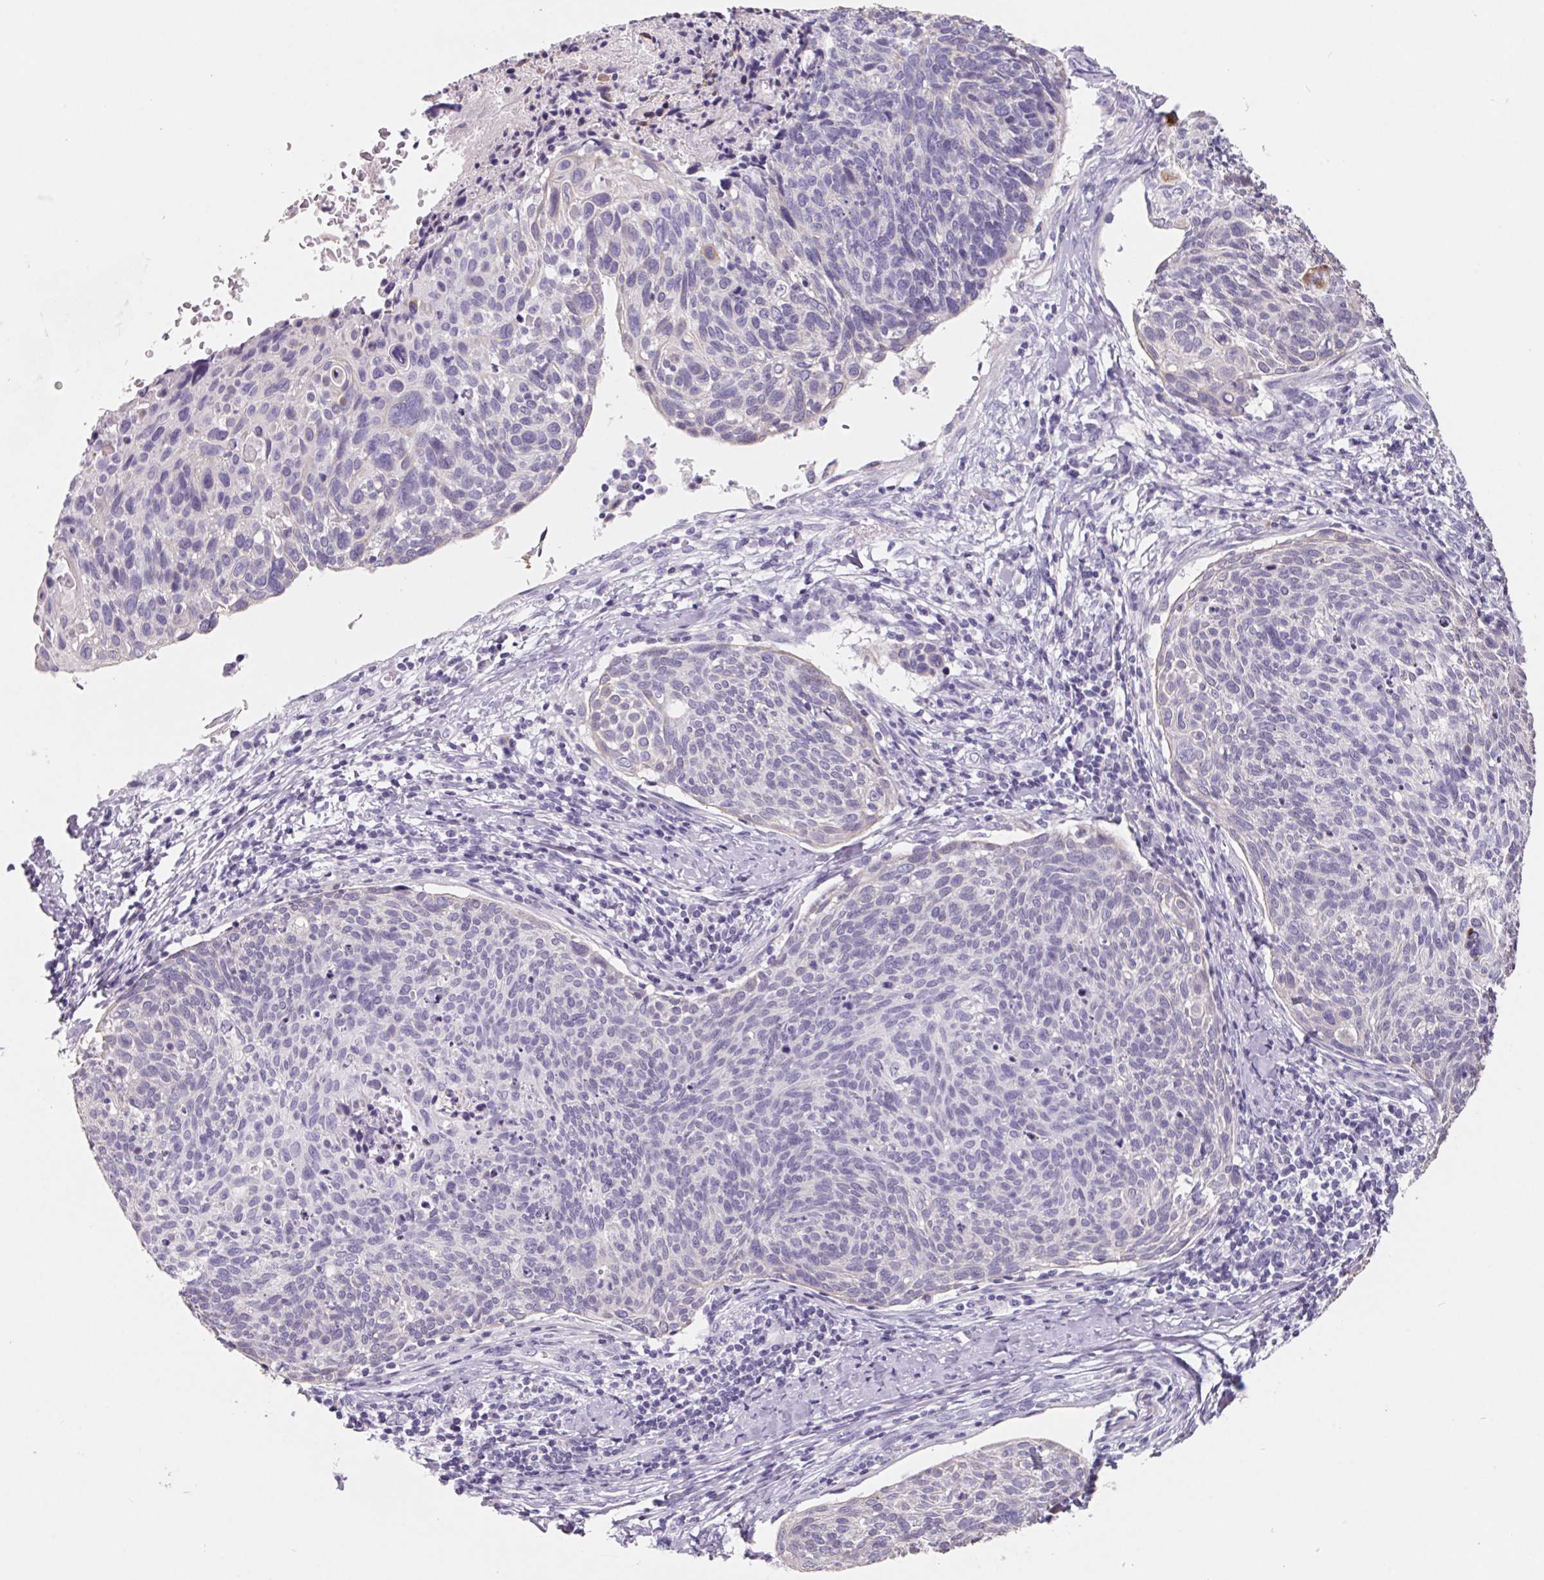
{"staining": {"intensity": "negative", "quantity": "none", "location": "none"}, "tissue": "cervical cancer", "cell_type": "Tumor cells", "image_type": "cancer", "snomed": [{"axis": "morphology", "description": "Squamous cell carcinoma, NOS"}, {"axis": "topography", "description": "Cervix"}], "caption": "This is an IHC photomicrograph of cervical cancer (squamous cell carcinoma). There is no staining in tumor cells.", "gene": "FDX1", "patient": {"sex": "female", "age": 49}}